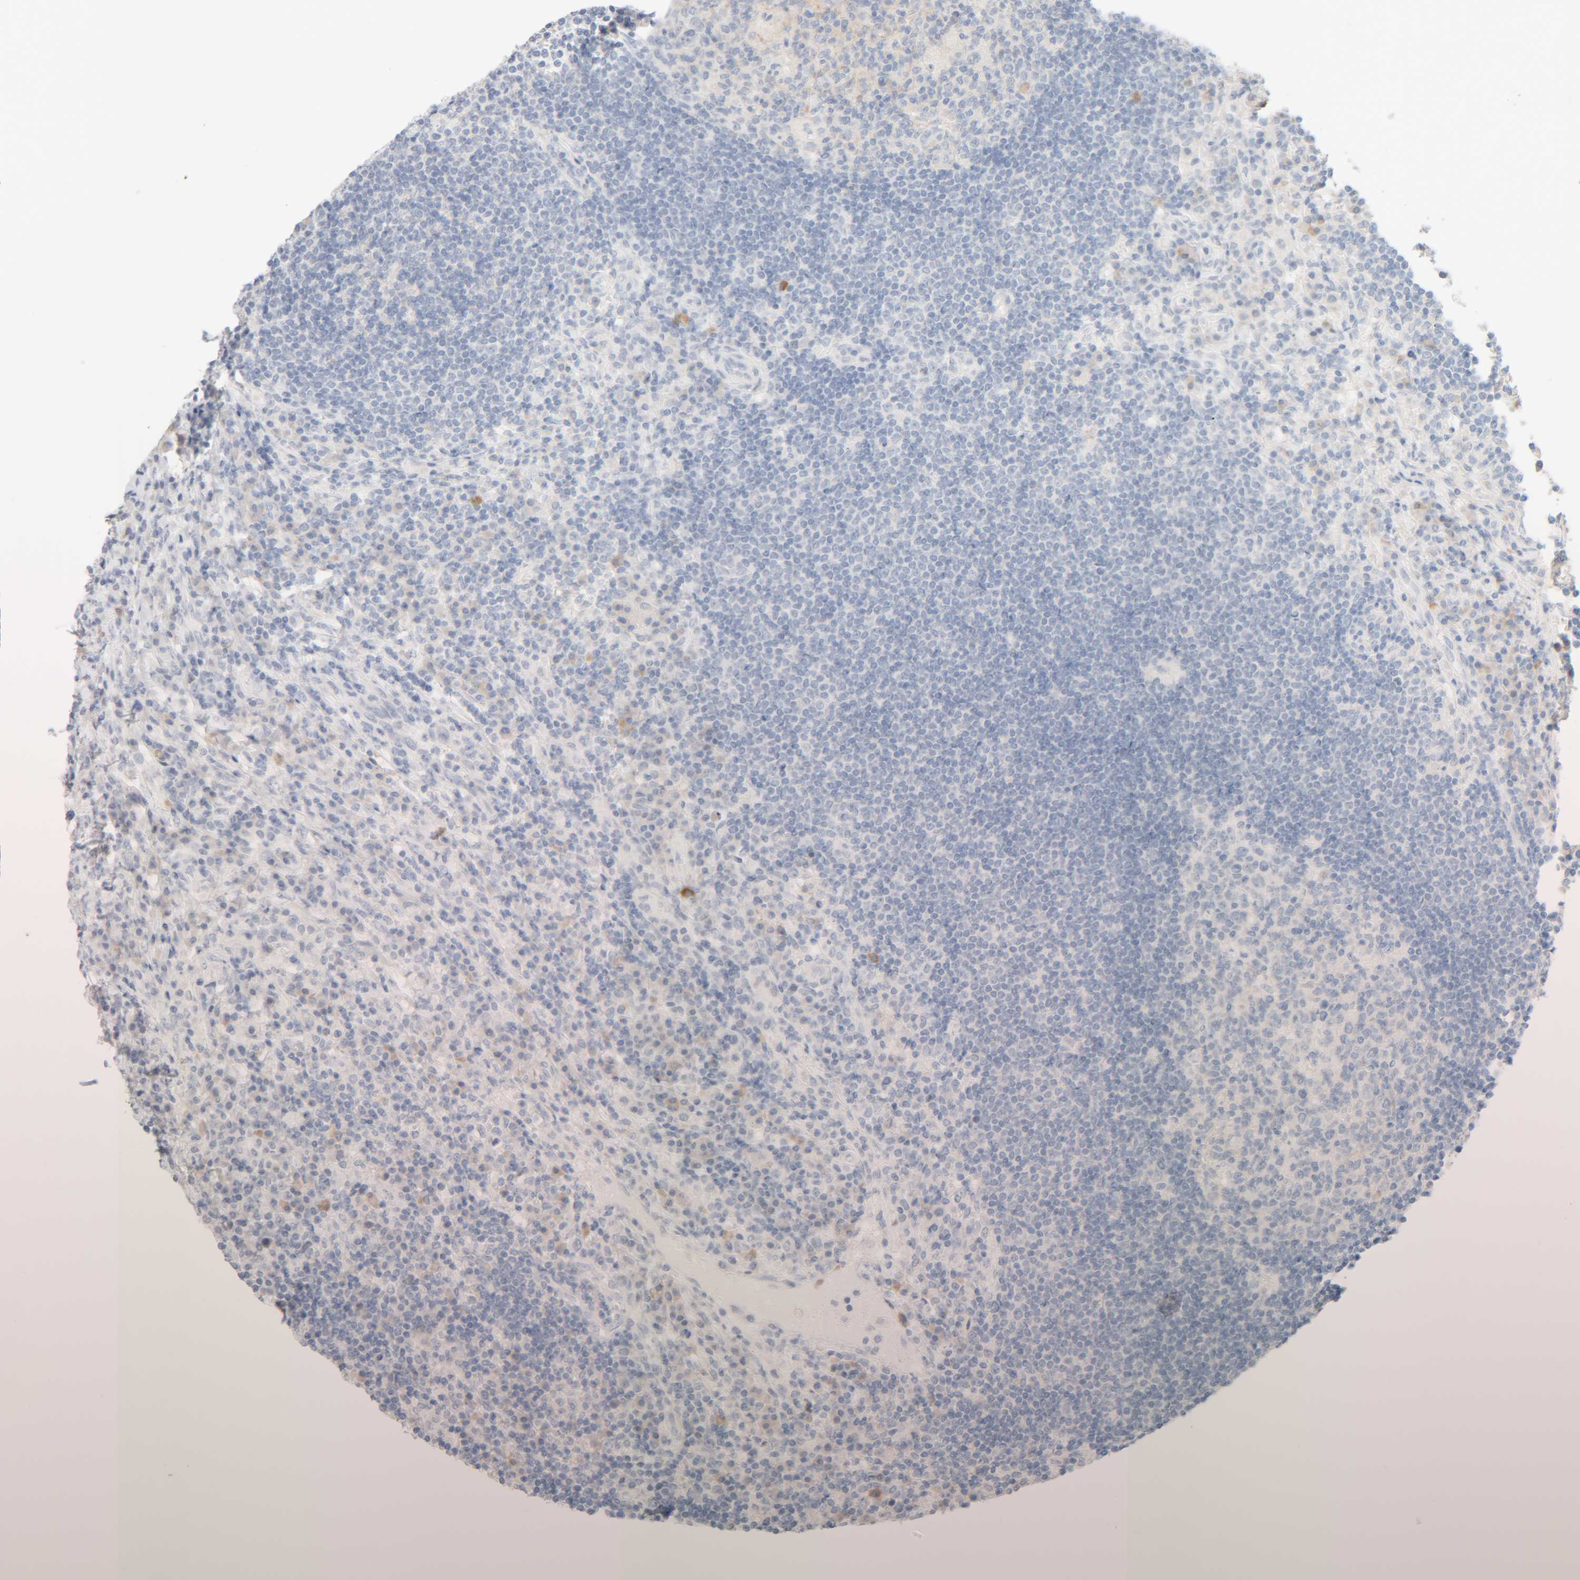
{"staining": {"intensity": "negative", "quantity": "none", "location": "none"}, "tissue": "lymph node", "cell_type": "Germinal center cells", "image_type": "normal", "snomed": [{"axis": "morphology", "description": "Normal tissue, NOS"}, {"axis": "topography", "description": "Lymph node"}], "caption": "The histopathology image demonstrates no significant expression in germinal center cells of lymph node. Brightfield microscopy of immunohistochemistry (IHC) stained with DAB (brown) and hematoxylin (blue), captured at high magnification.", "gene": "RIDA", "patient": {"sex": "female", "age": 53}}